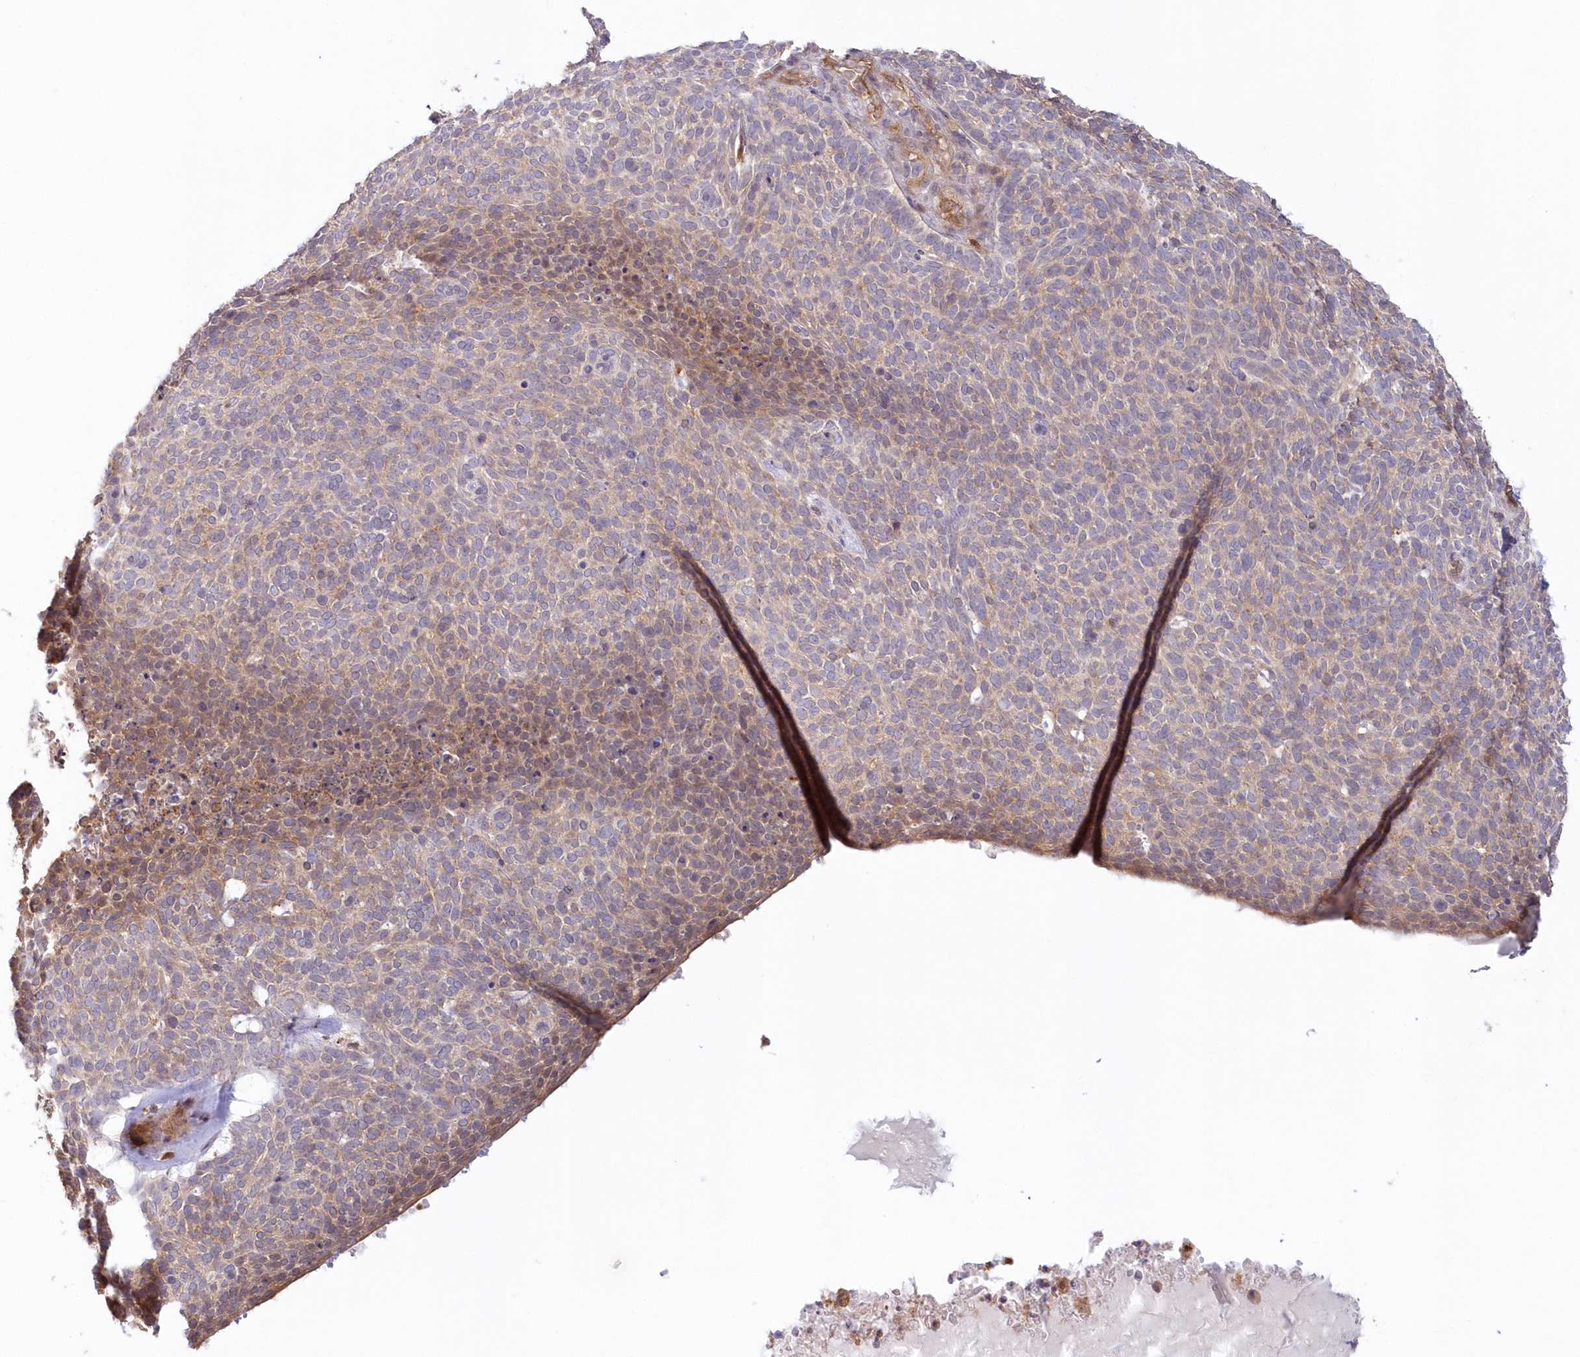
{"staining": {"intensity": "weak", "quantity": "<25%", "location": "cytoplasmic/membranous"}, "tissue": "skin cancer", "cell_type": "Tumor cells", "image_type": "cancer", "snomed": [{"axis": "morphology", "description": "Squamous cell carcinoma, NOS"}, {"axis": "topography", "description": "Skin"}], "caption": "Immunohistochemistry of skin cancer (squamous cell carcinoma) exhibits no expression in tumor cells.", "gene": "GBE1", "patient": {"sex": "female", "age": 90}}